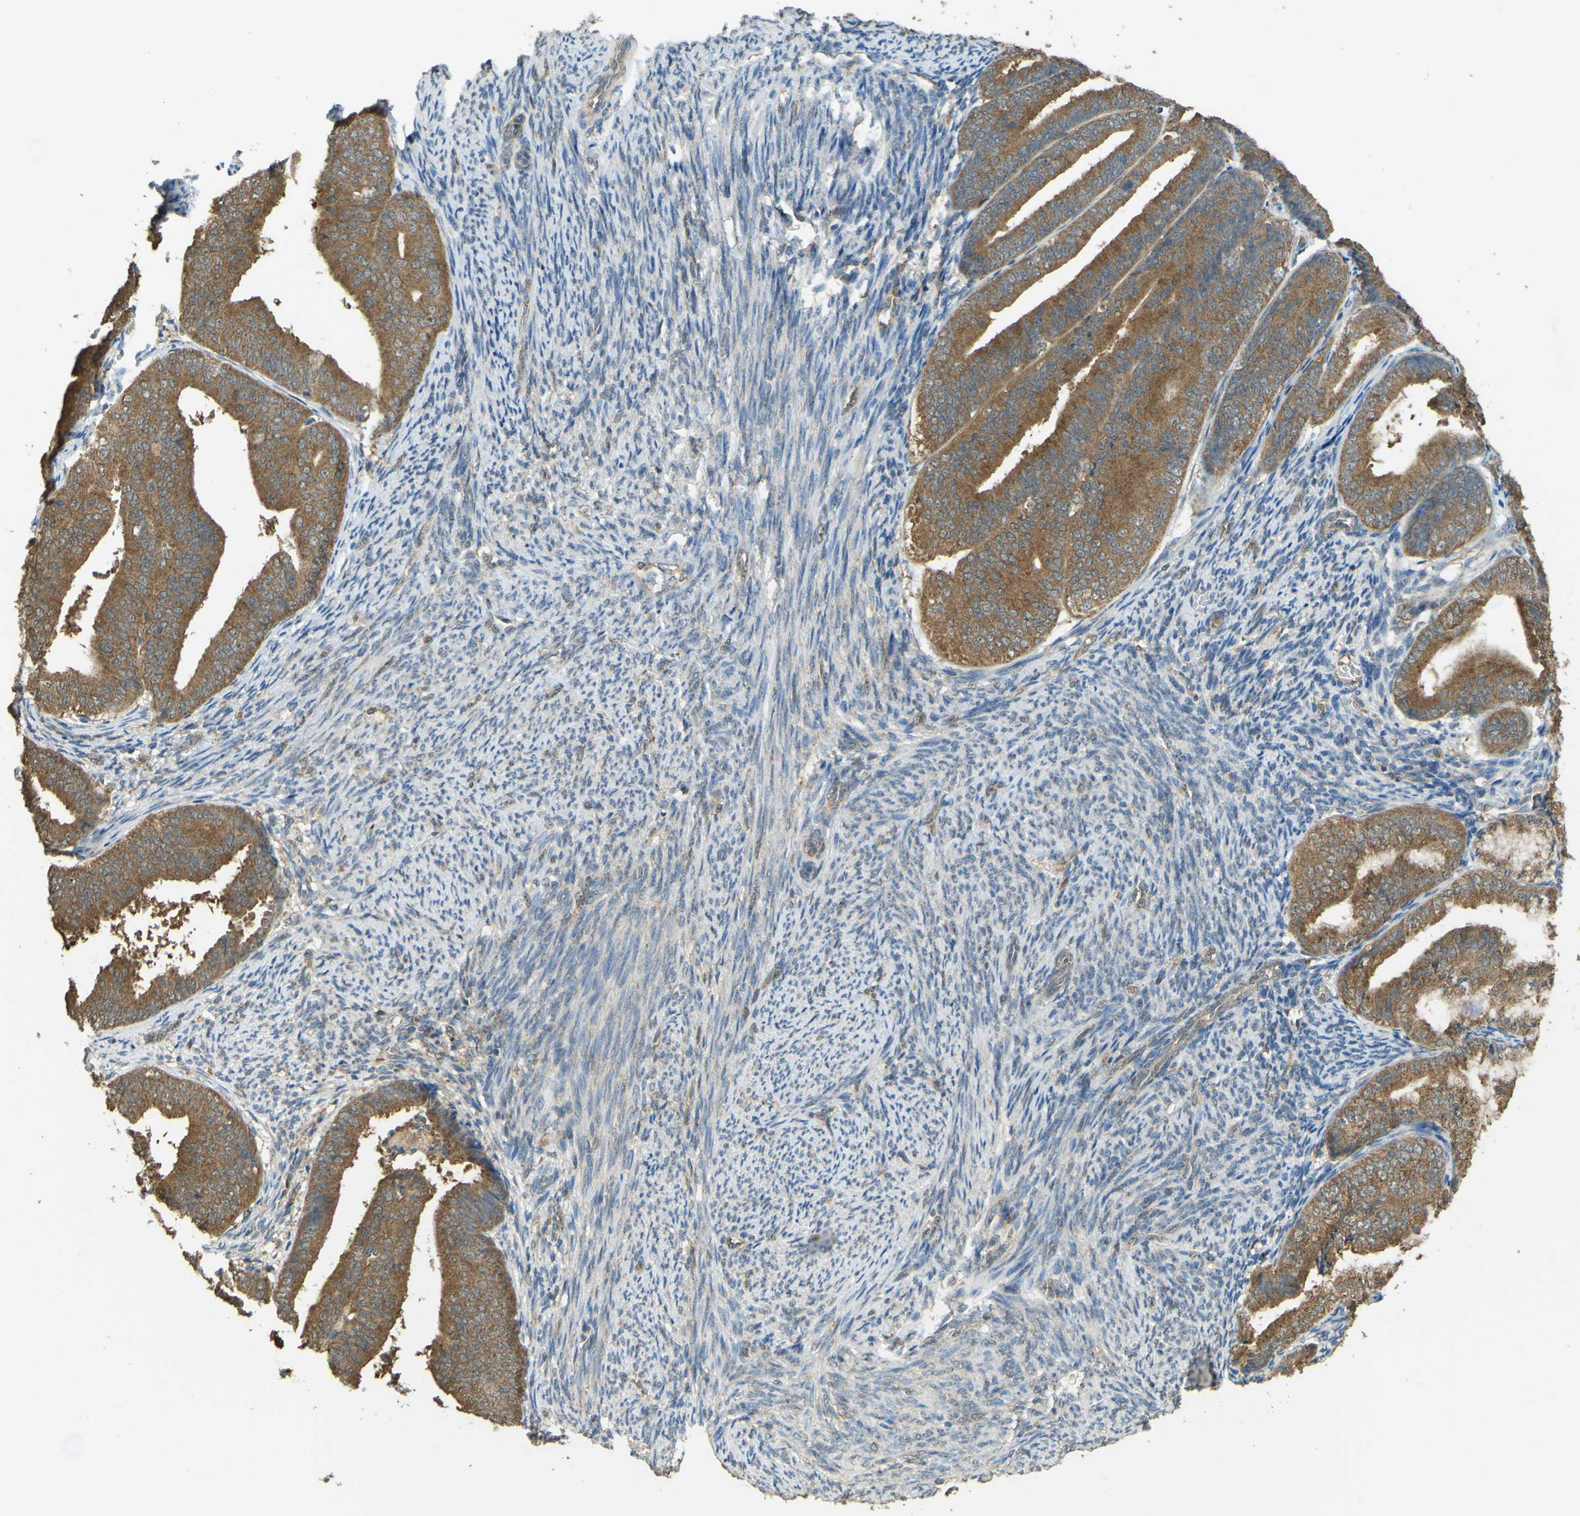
{"staining": {"intensity": "strong", "quantity": ">75%", "location": "cytoplasmic/membranous"}, "tissue": "endometrial cancer", "cell_type": "Tumor cells", "image_type": "cancer", "snomed": [{"axis": "morphology", "description": "Adenocarcinoma, NOS"}, {"axis": "topography", "description": "Endometrium"}], "caption": "Strong cytoplasmic/membranous staining for a protein is identified in about >75% of tumor cells of adenocarcinoma (endometrial) using IHC.", "gene": "GOLGA1", "patient": {"sex": "female", "age": 63}}